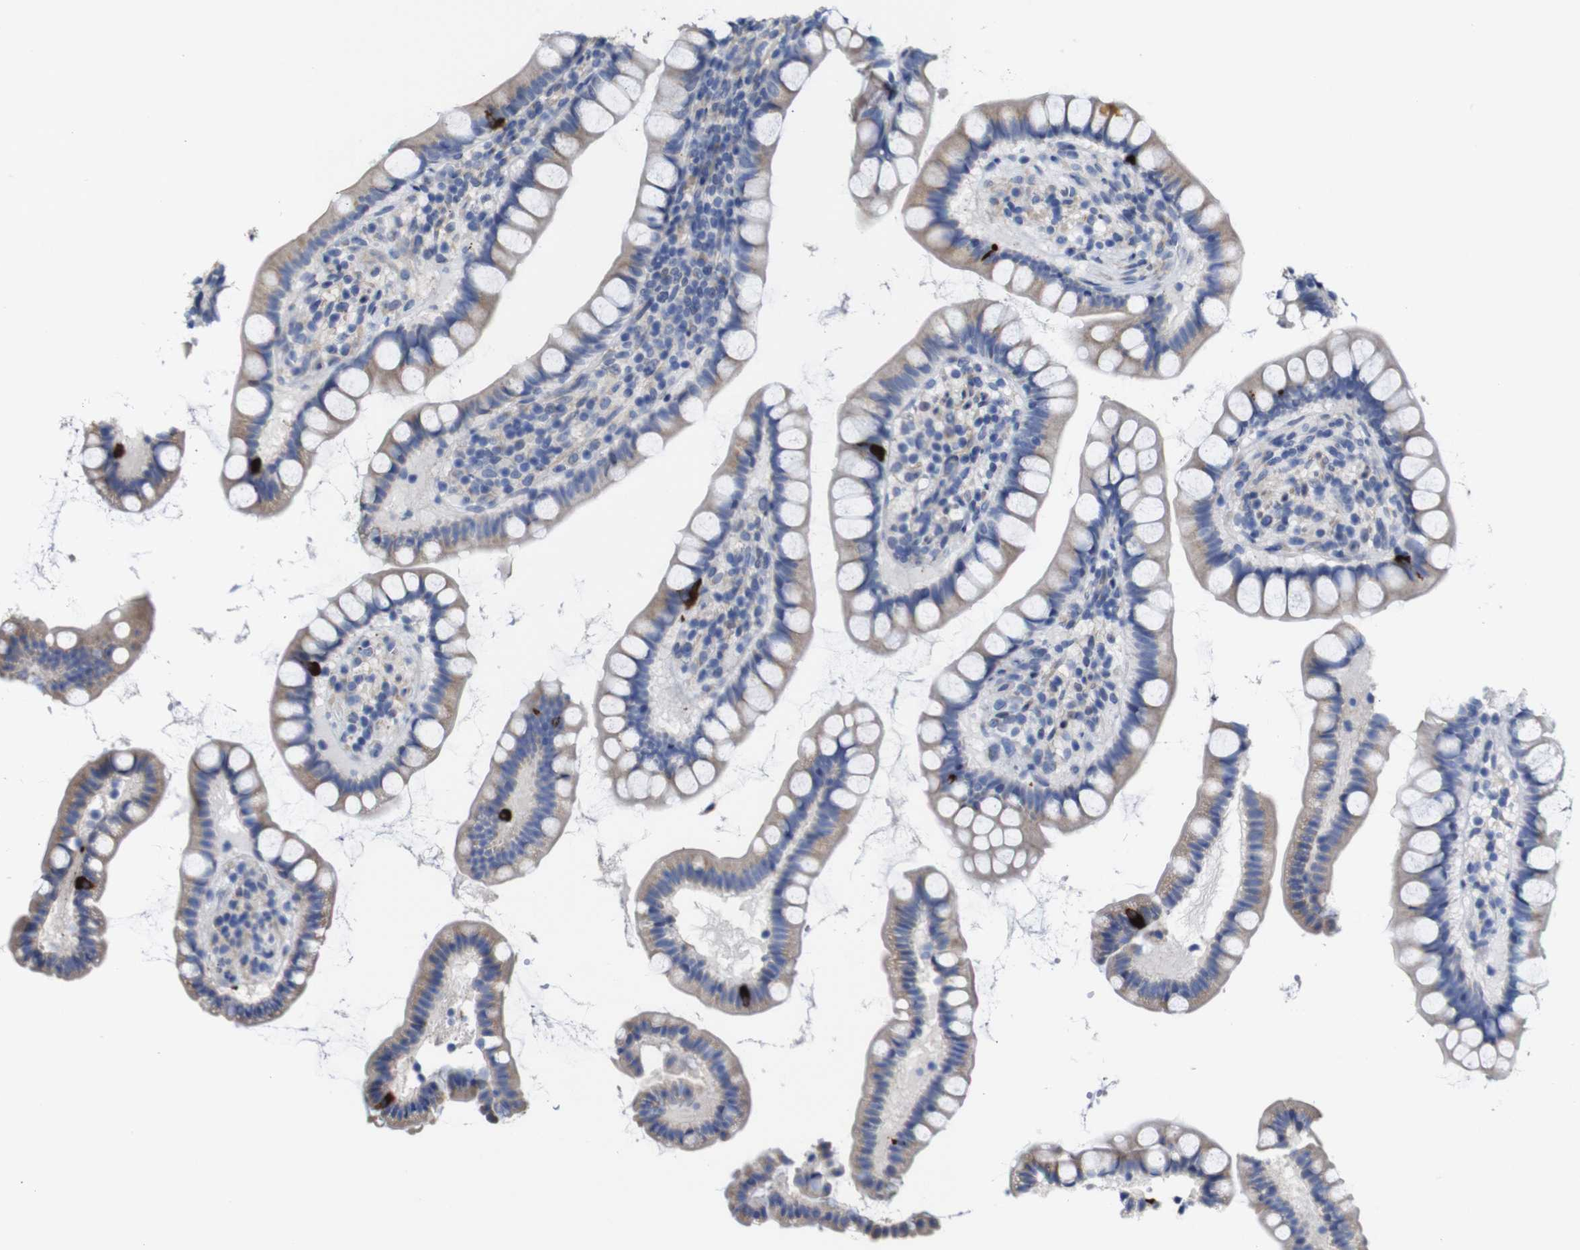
{"staining": {"intensity": "strong", "quantity": "<25%", "location": "cytoplasmic/membranous"}, "tissue": "small intestine", "cell_type": "Glandular cells", "image_type": "normal", "snomed": [{"axis": "morphology", "description": "Normal tissue, NOS"}, {"axis": "topography", "description": "Small intestine"}], "caption": "Small intestine stained with a protein marker shows strong staining in glandular cells.", "gene": "TCEAL9", "patient": {"sex": "female", "age": 84}}